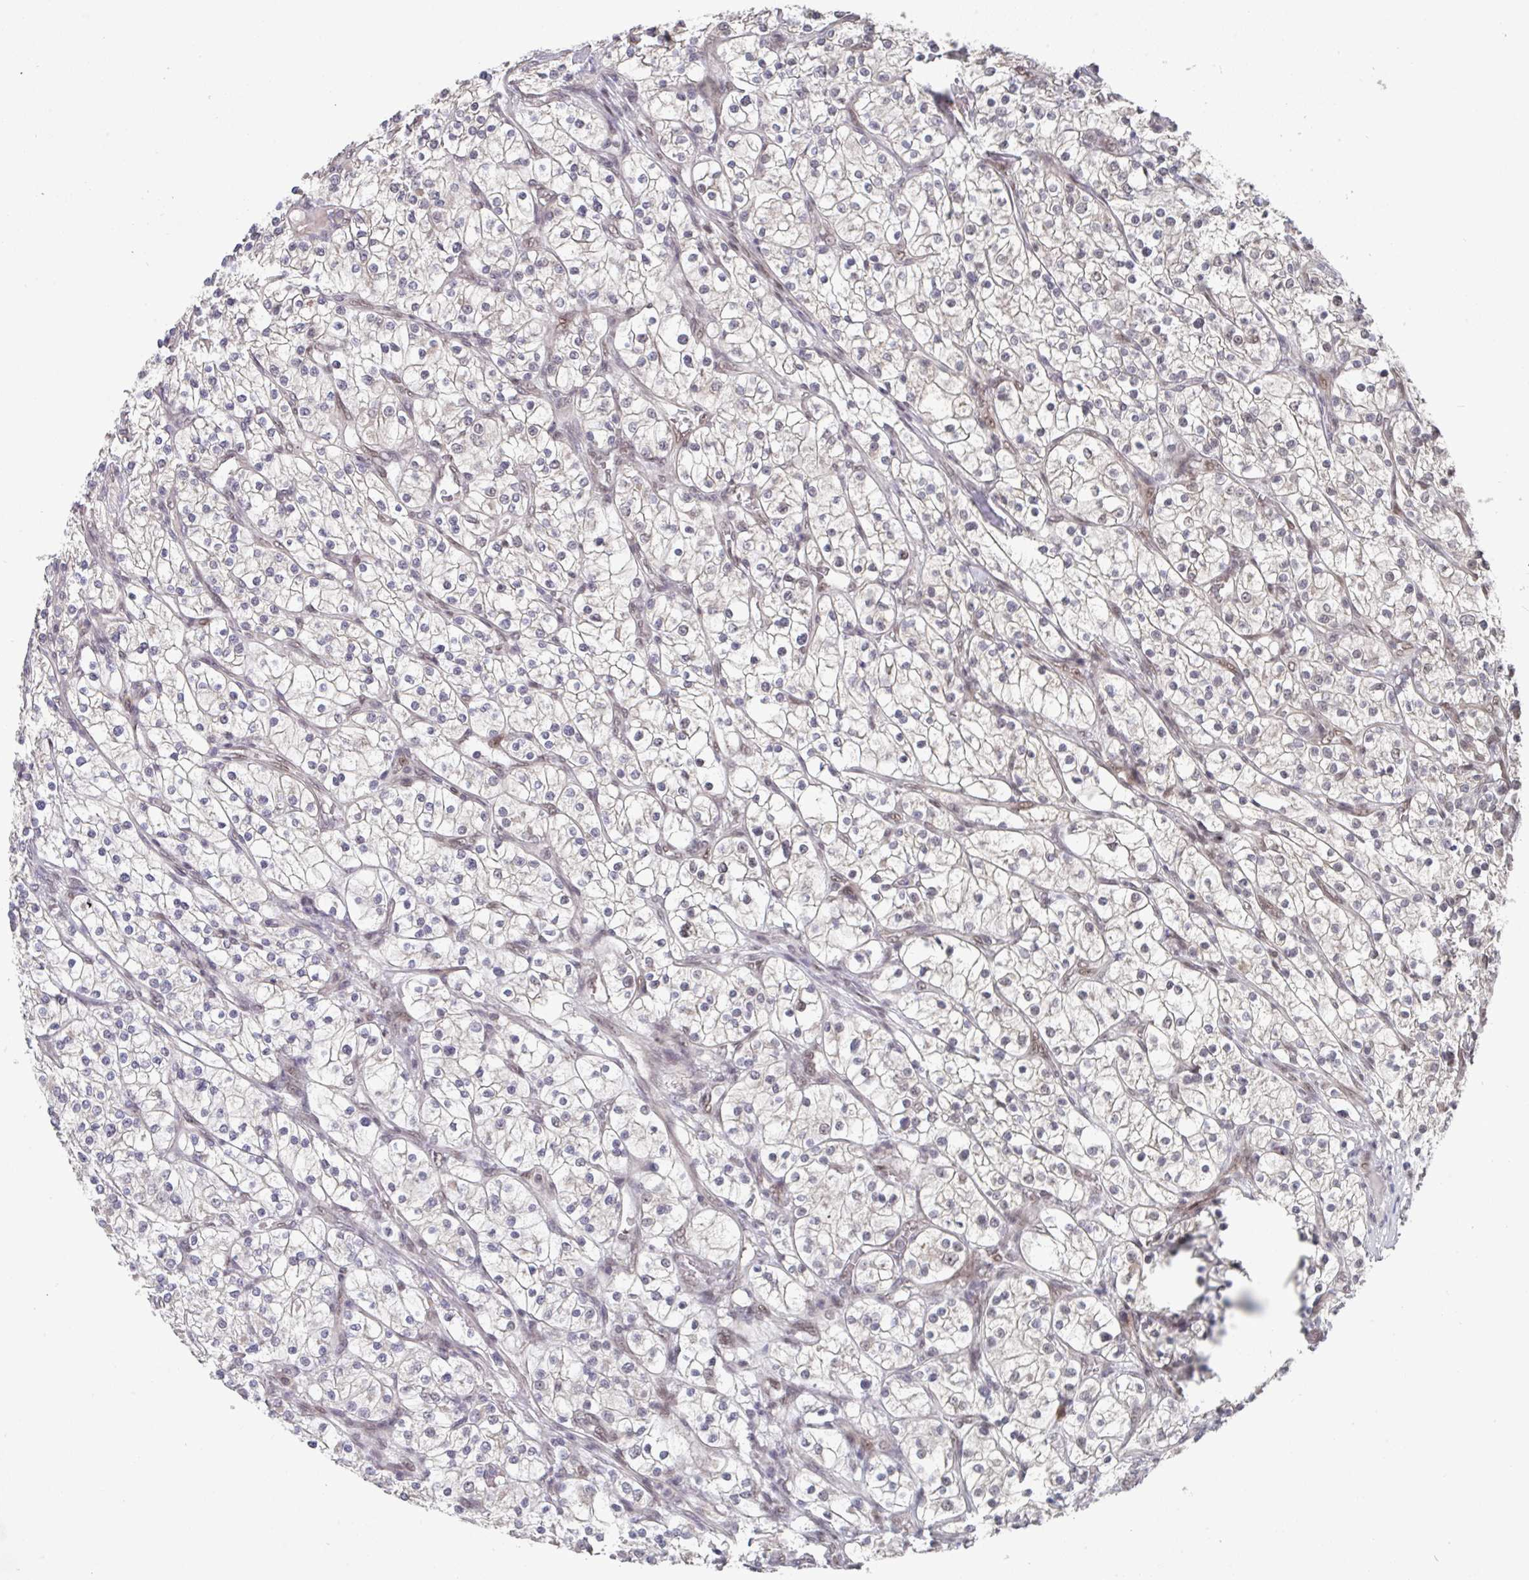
{"staining": {"intensity": "weak", "quantity": "<25%", "location": "nuclear"}, "tissue": "renal cancer", "cell_type": "Tumor cells", "image_type": "cancer", "snomed": [{"axis": "morphology", "description": "Adenocarcinoma, NOS"}, {"axis": "topography", "description": "Kidney"}], "caption": "Tumor cells are negative for brown protein staining in renal adenocarcinoma.", "gene": "JMJD1C", "patient": {"sex": "male", "age": 80}}